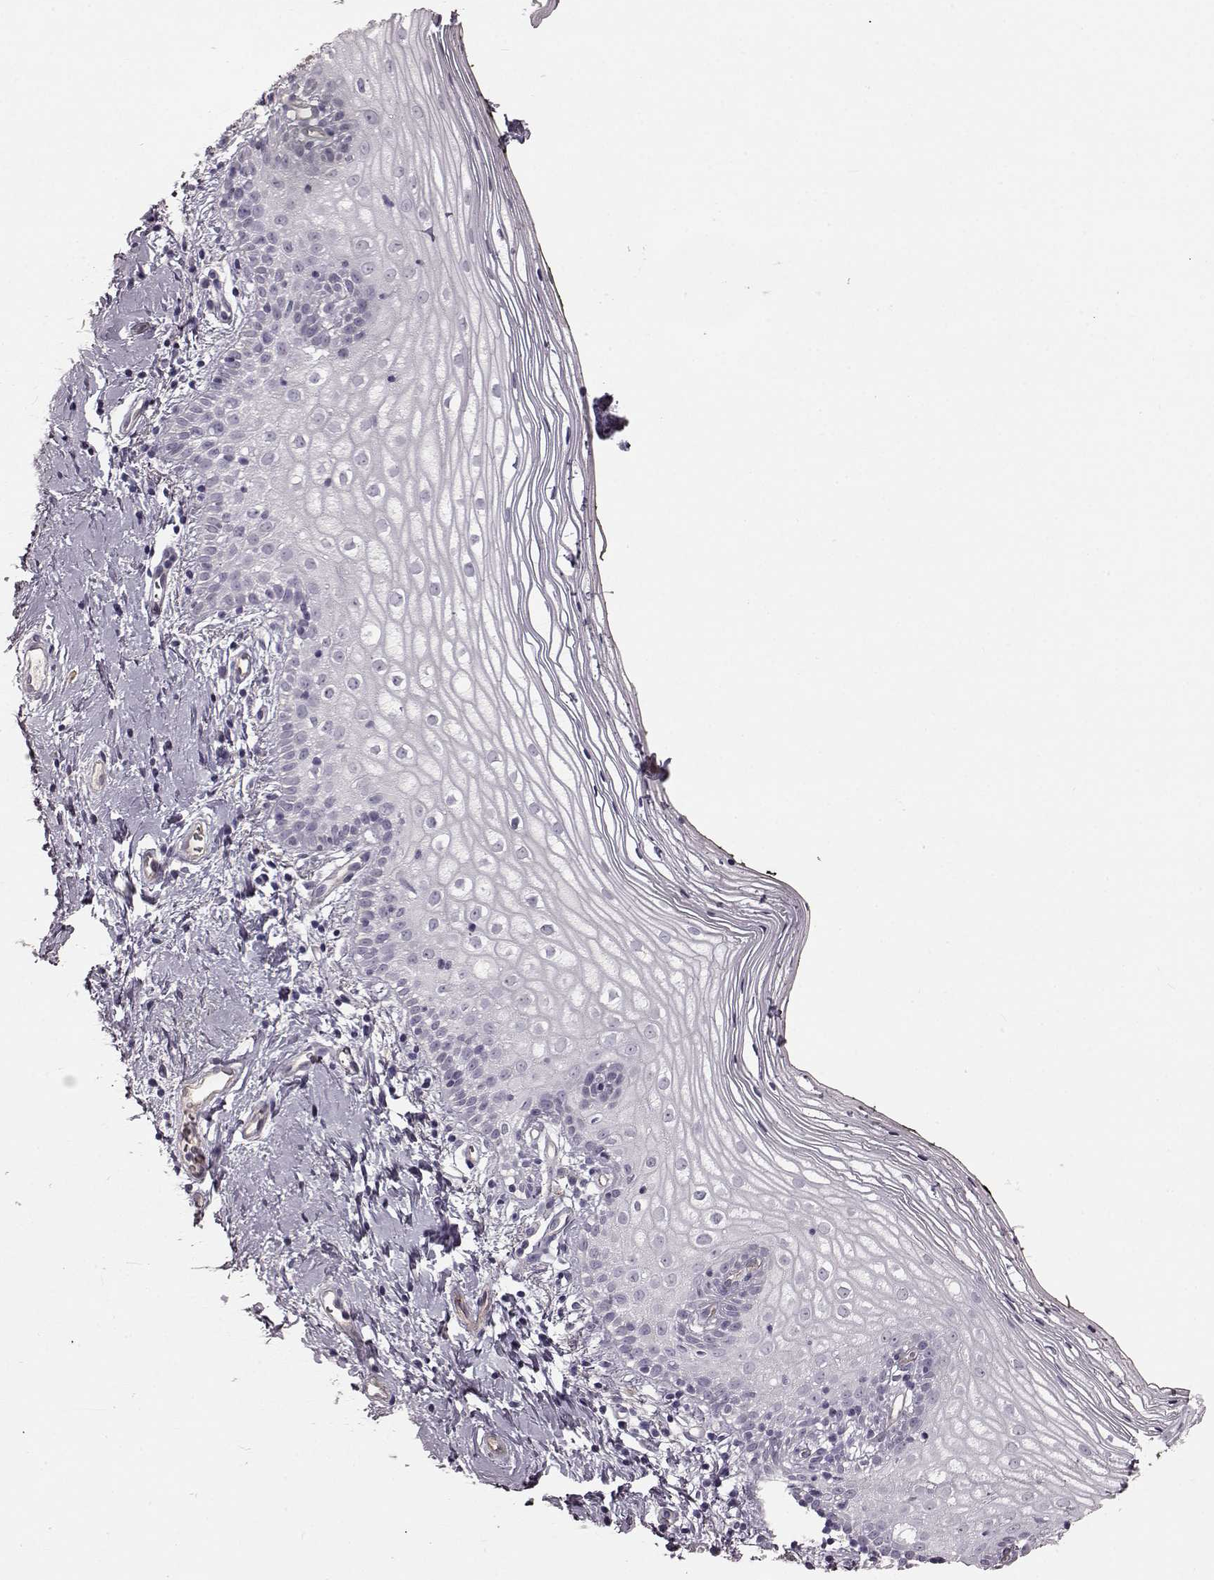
{"staining": {"intensity": "negative", "quantity": "none", "location": "none"}, "tissue": "vagina", "cell_type": "Squamous epithelial cells", "image_type": "normal", "snomed": [{"axis": "morphology", "description": "Normal tissue, NOS"}, {"axis": "topography", "description": "Vagina"}], "caption": "IHC of normal human vagina displays no expression in squamous epithelial cells.", "gene": "EIF4E1B", "patient": {"sex": "female", "age": 47}}